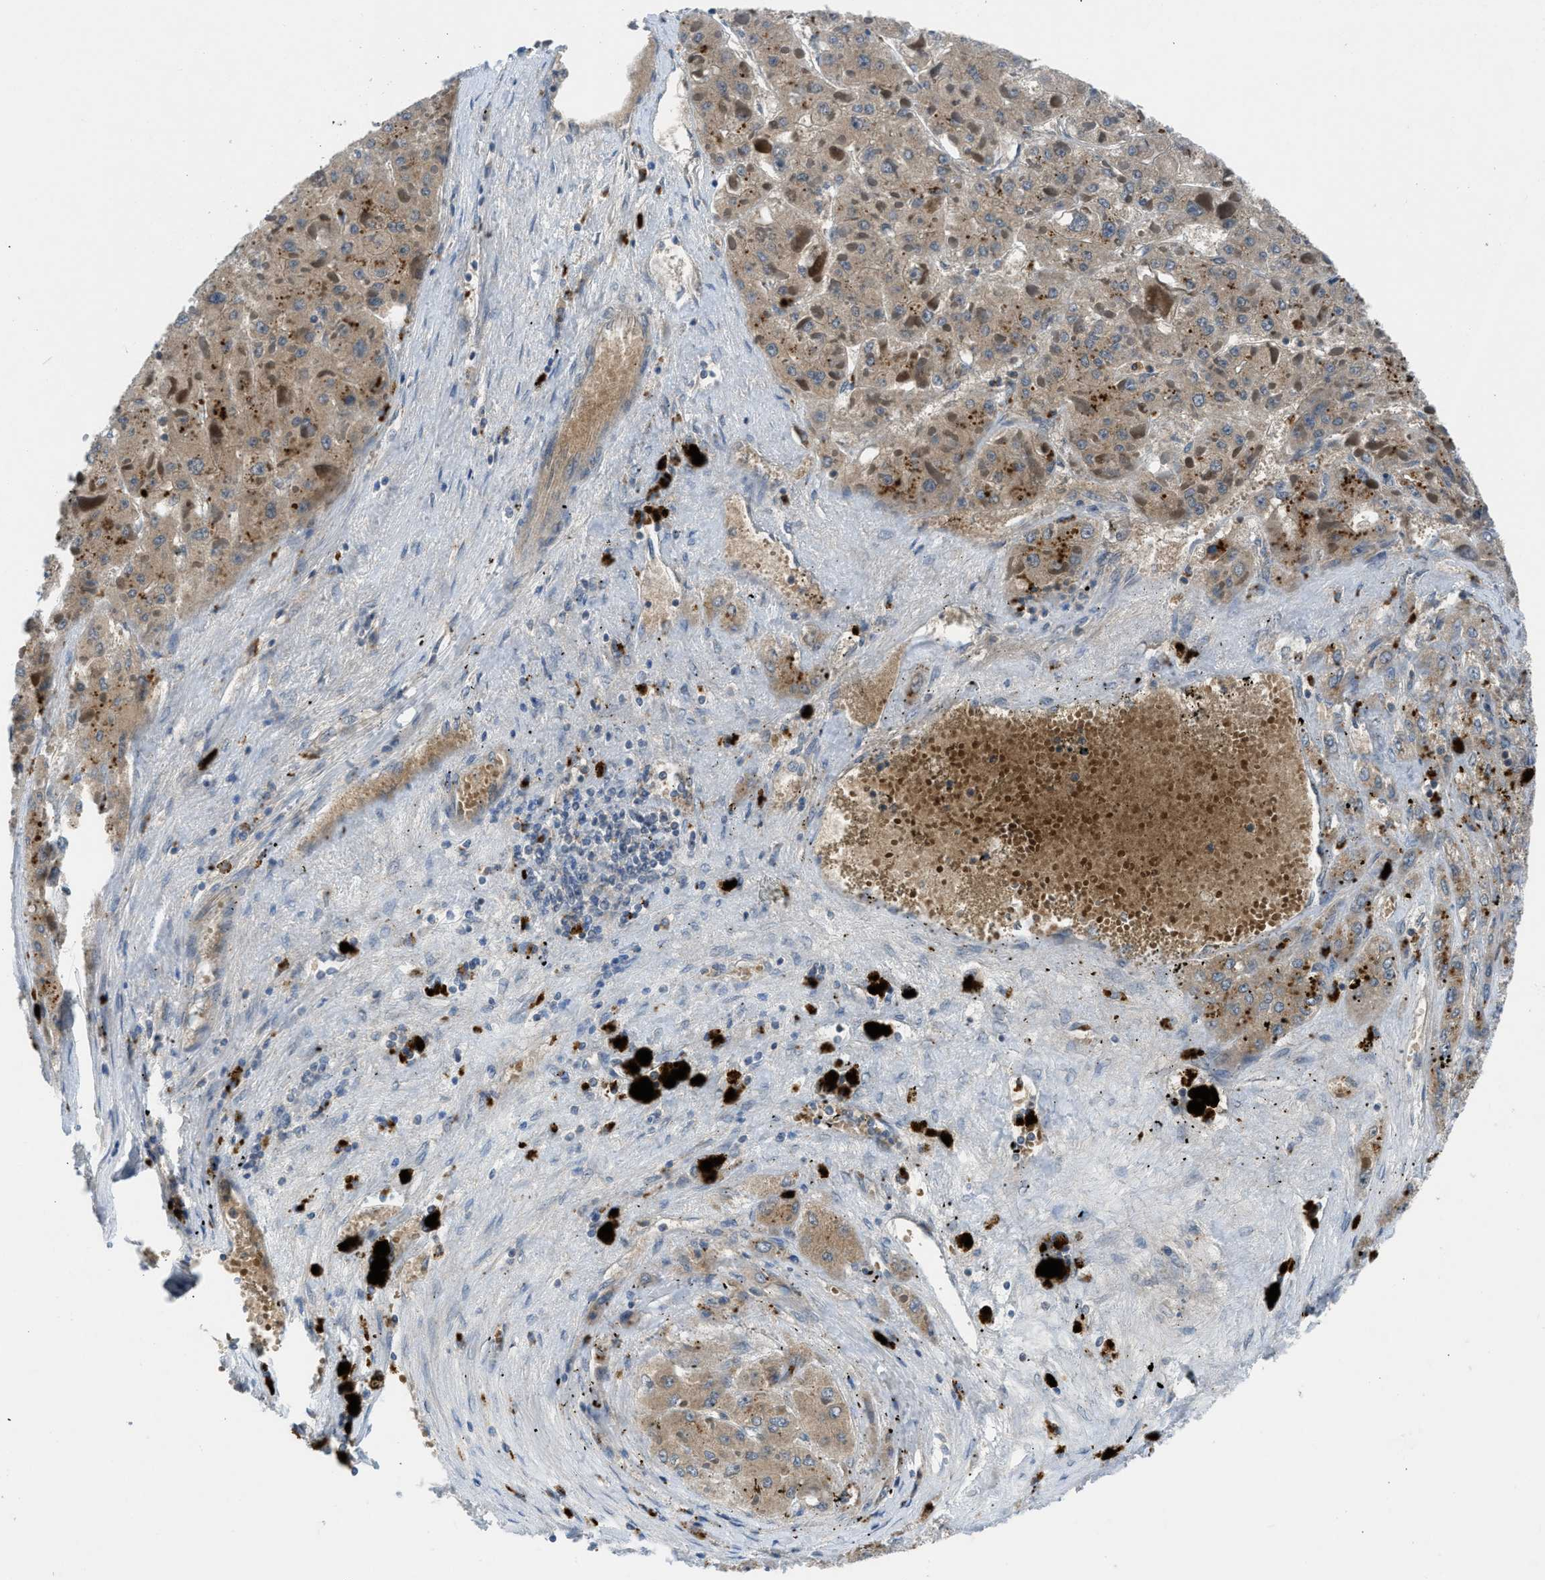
{"staining": {"intensity": "moderate", "quantity": ">75%", "location": "cytoplasmic/membranous"}, "tissue": "liver cancer", "cell_type": "Tumor cells", "image_type": "cancer", "snomed": [{"axis": "morphology", "description": "Carcinoma, Hepatocellular, NOS"}, {"axis": "topography", "description": "Liver"}], "caption": "A brown stain labels moderate cytoplasmic/membranous expression of a protein in human liver cancer tumor cells.", "gene": "PDE7A", "patient": {"sex": "female", "age": 73}}